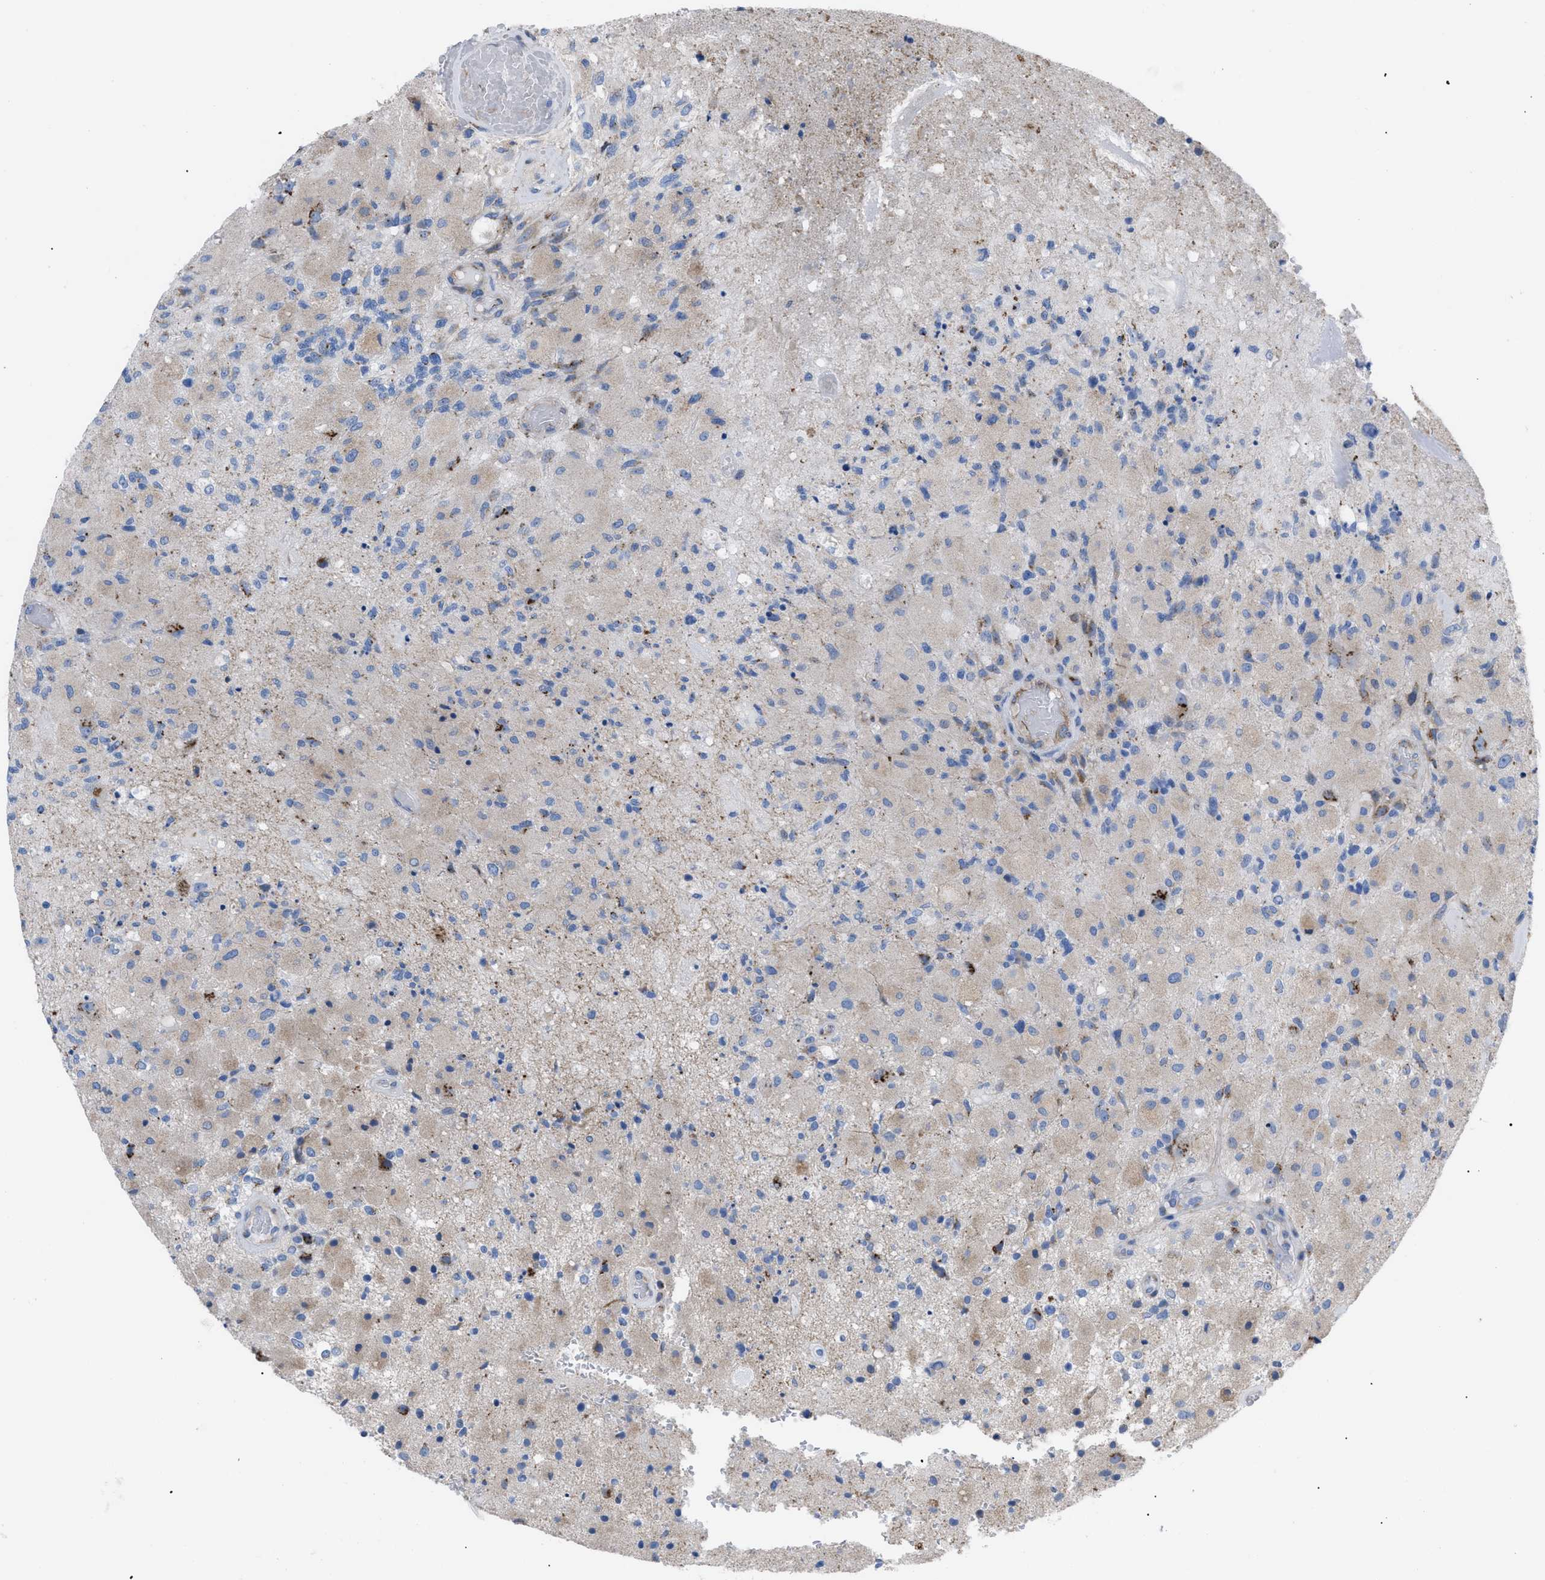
{"staining": {"intensity": "weak", "quantity": "25%-75%", "location": "cytoplasmic/membranous"}, "tissue": "glioma", "cell_type": "Tumor cells", "image_type": "cancer", "snomed": [{"axis": "morphology", "description": "Normal tissue, NOS"}, {"axis": "morphology", "description": "Glioma, malignant, High grade"}, {"axis": "topography", "description": "Cerebral cortex"}], "caption": "A brown stain shows weak cytoplasmic/membranous positivity of a protein in glioma tumor cells.", "gene": "TMEM17", "patient": {"sex": "male", "age": 77}}